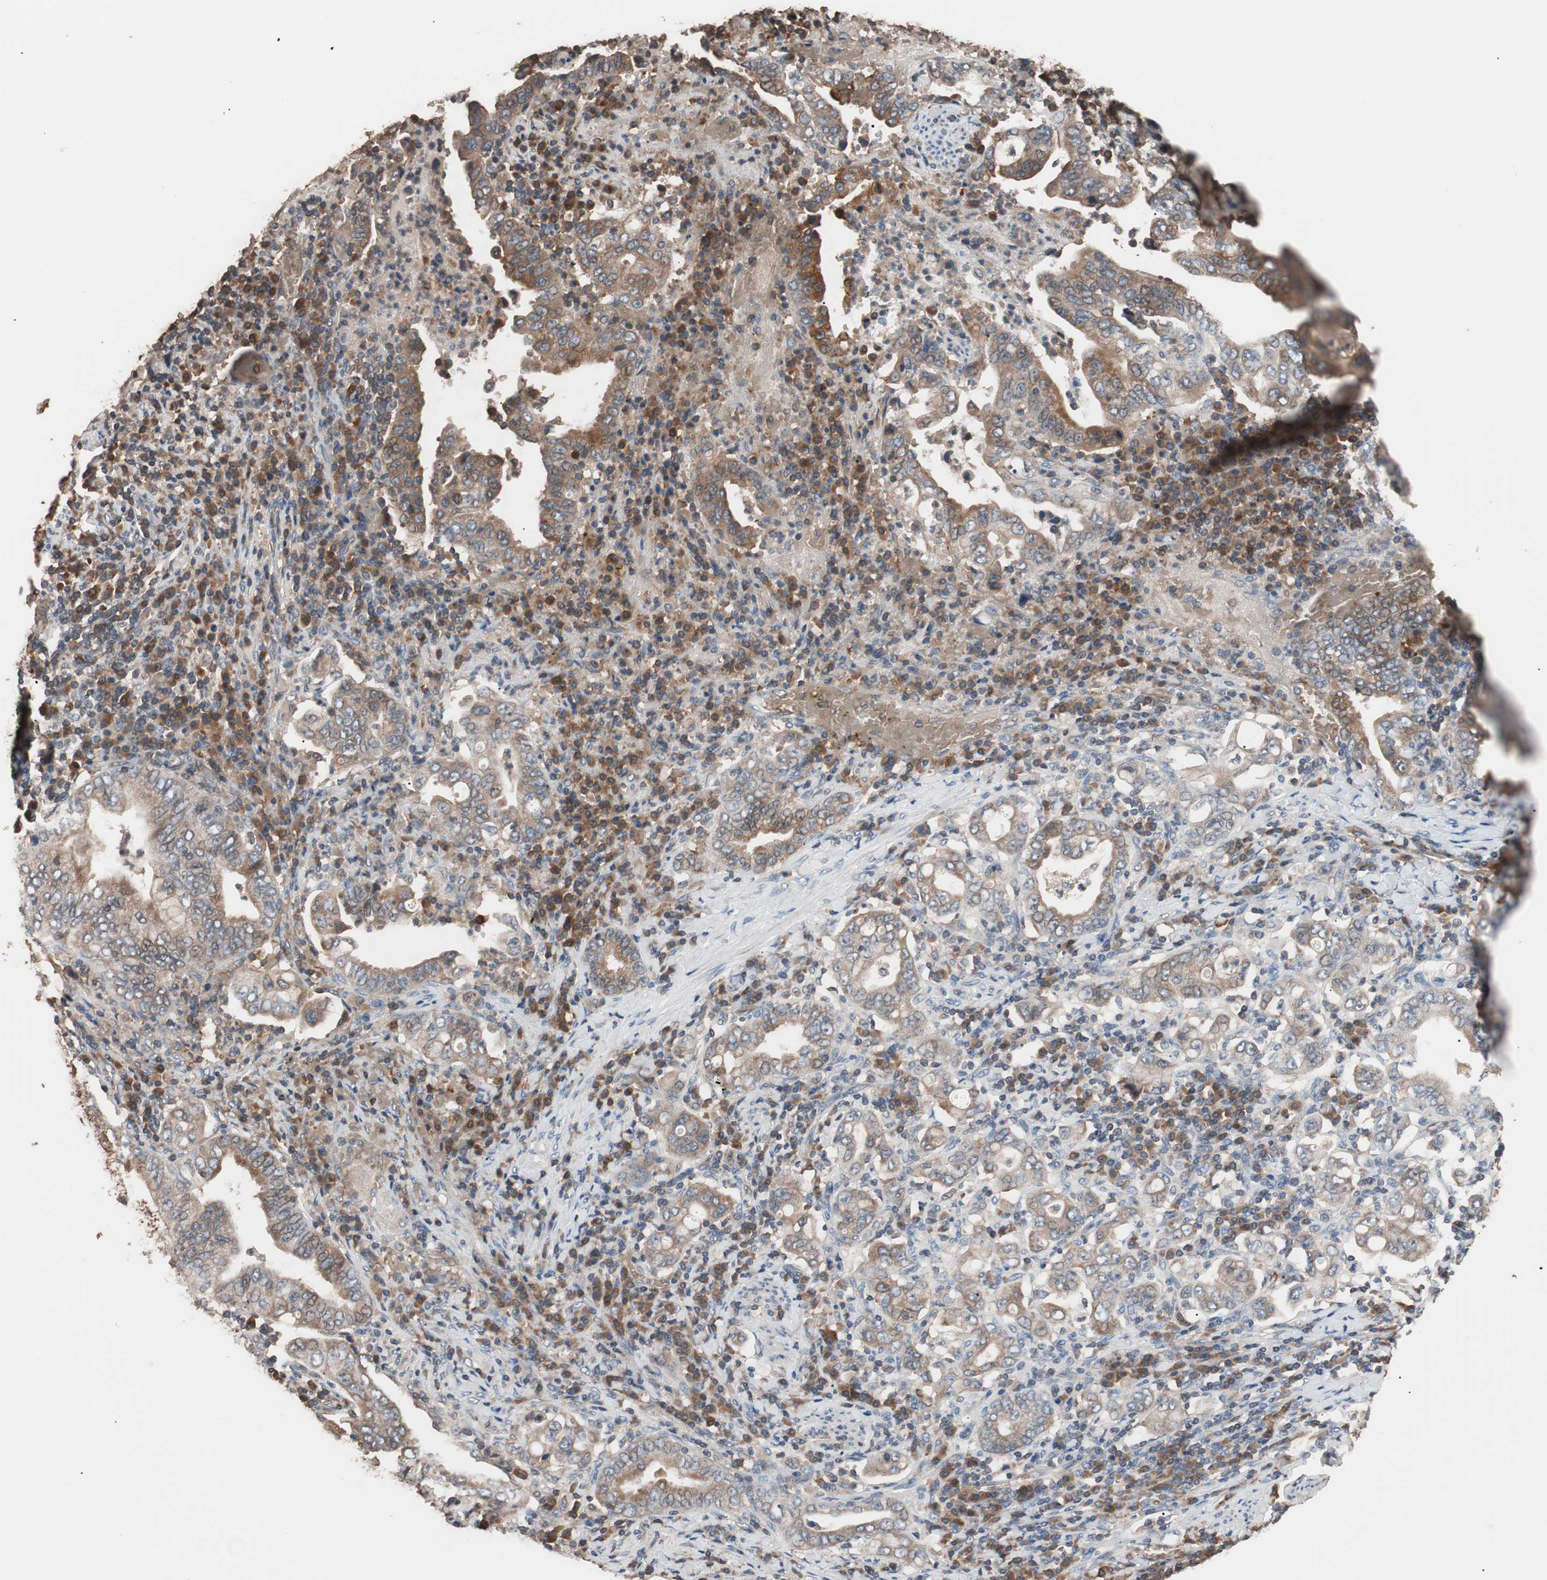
{"staining": {"intensity": "moderate", "quantity": ">75%", "location": "cytoplasmic/membranous"}, "tissue": "stomach cancer", "cell_type": "Tumor cells", "image_type": "cancer", "snomed": [{"axis": "morphology", "description": "Normal tissue, NOS"}, {"axis": "morphology", "description": "Adenocarcinoma, NOS"}, {"axis": "topography", "description": "Esophagus"}, {"axis": "topography", "description": "Stomach, upper"}, {"axis": "topography", "description": "Peripheral nerve tissue"}], "caption": "DAB (3,3'-diaminobenzidine) immunohistochemical staining of stomach adenocarcinoma exhibits moderate cytoplasmic/membranous protein expression in about >75% of tumor cells.", "gene": "GLYCTK", "patient": {"sex": "male", "age": 62}}